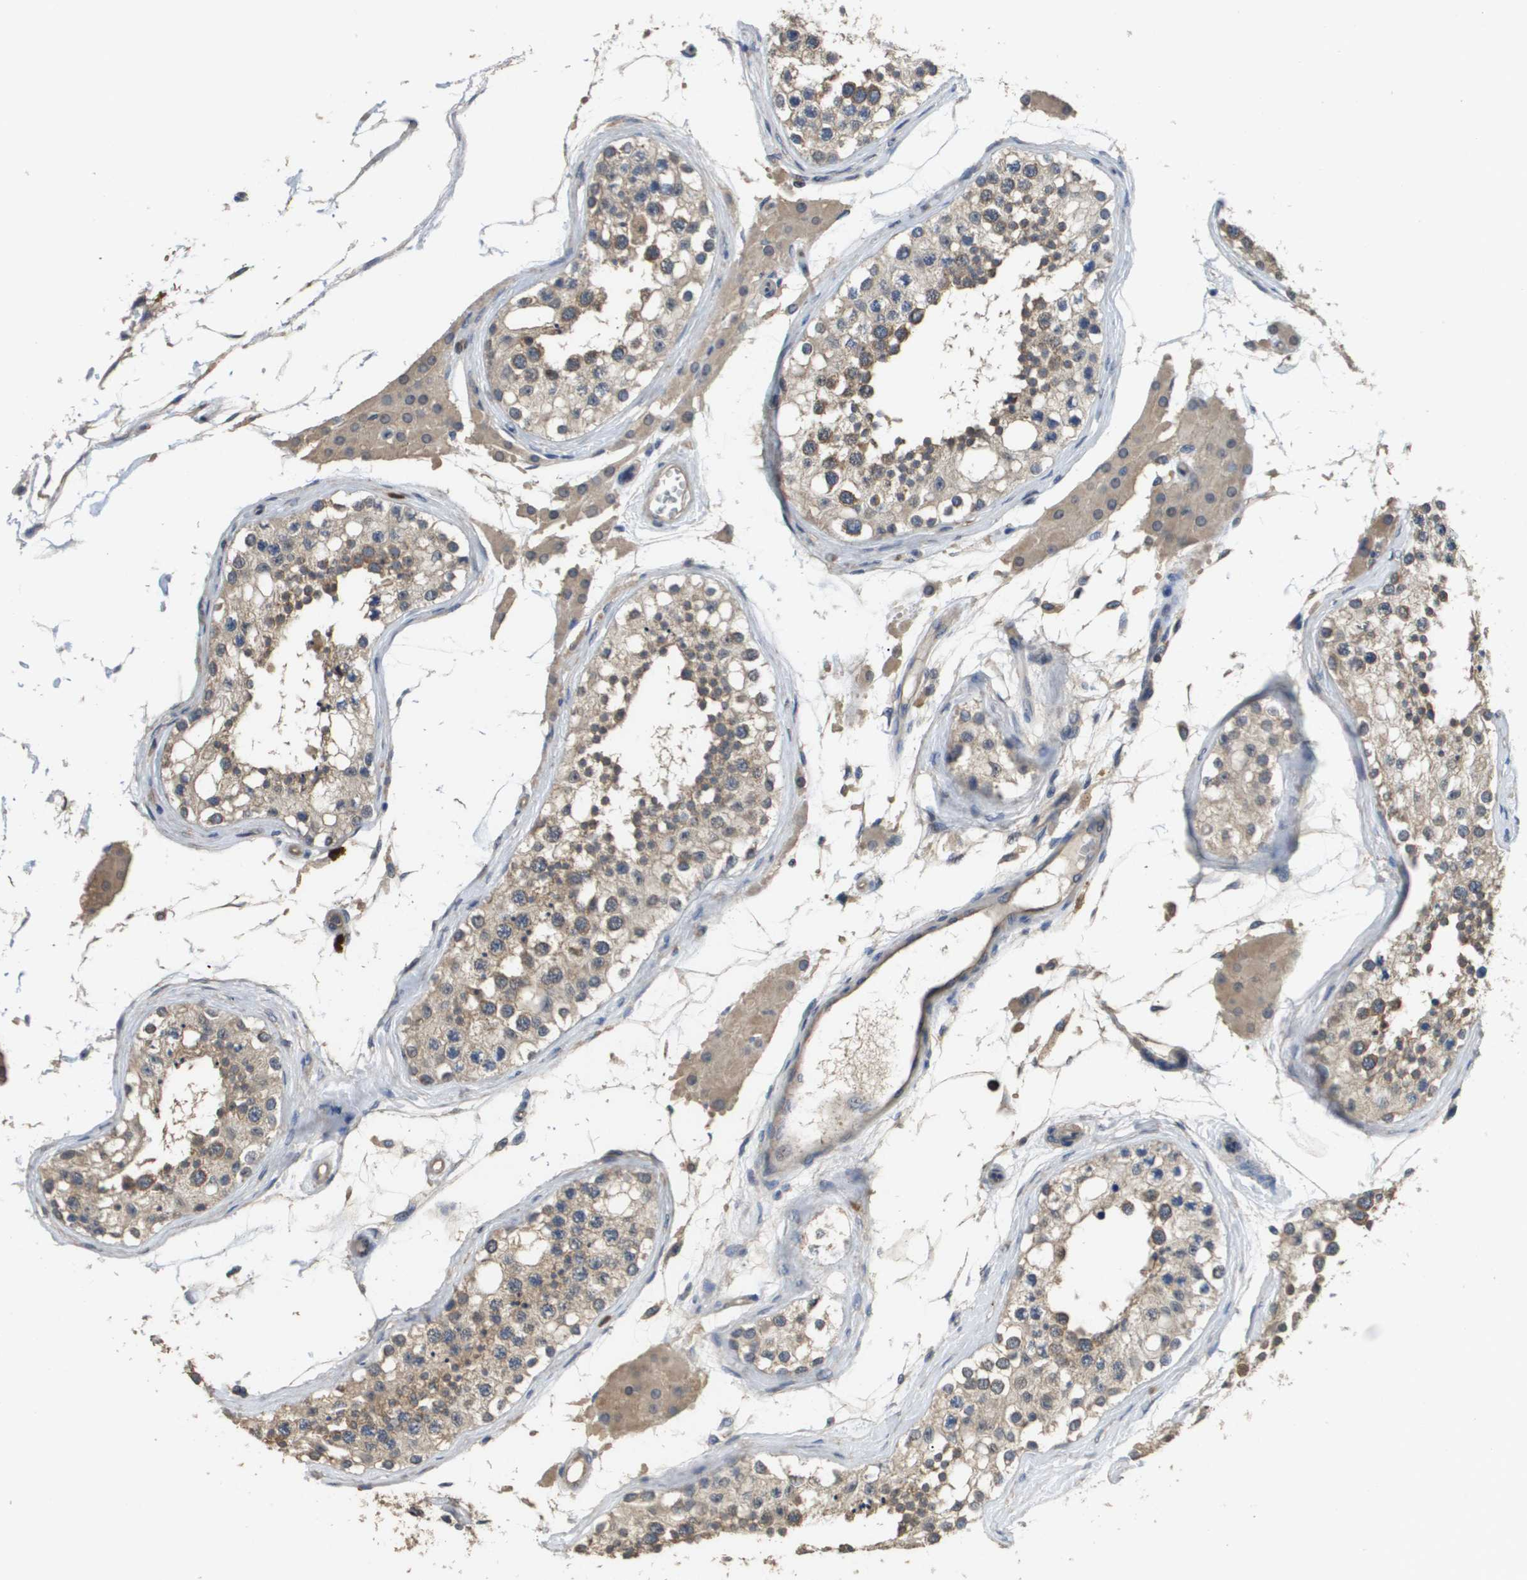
{"staining": {"intensity": "weak", "quantity": ">75%", "location": "cytoplasmic/membranous"}, "tissue": "testis", "cell_type": "Cells in seminiferous ducts", "image_type": "normal", "snomed": [{"axis": "morphology", "description": "Normal tissue, NOS"}, {"axis": "topography", "description": "Testis"}], "caption": "Cells in seminiferous ducts exhibit low levels of weak cytoplasmic/membranous staining in about >75% of cells in unremarkable human testis.", "gene": "RAB27B", "patient": {"sex": "male", "age": 68}}